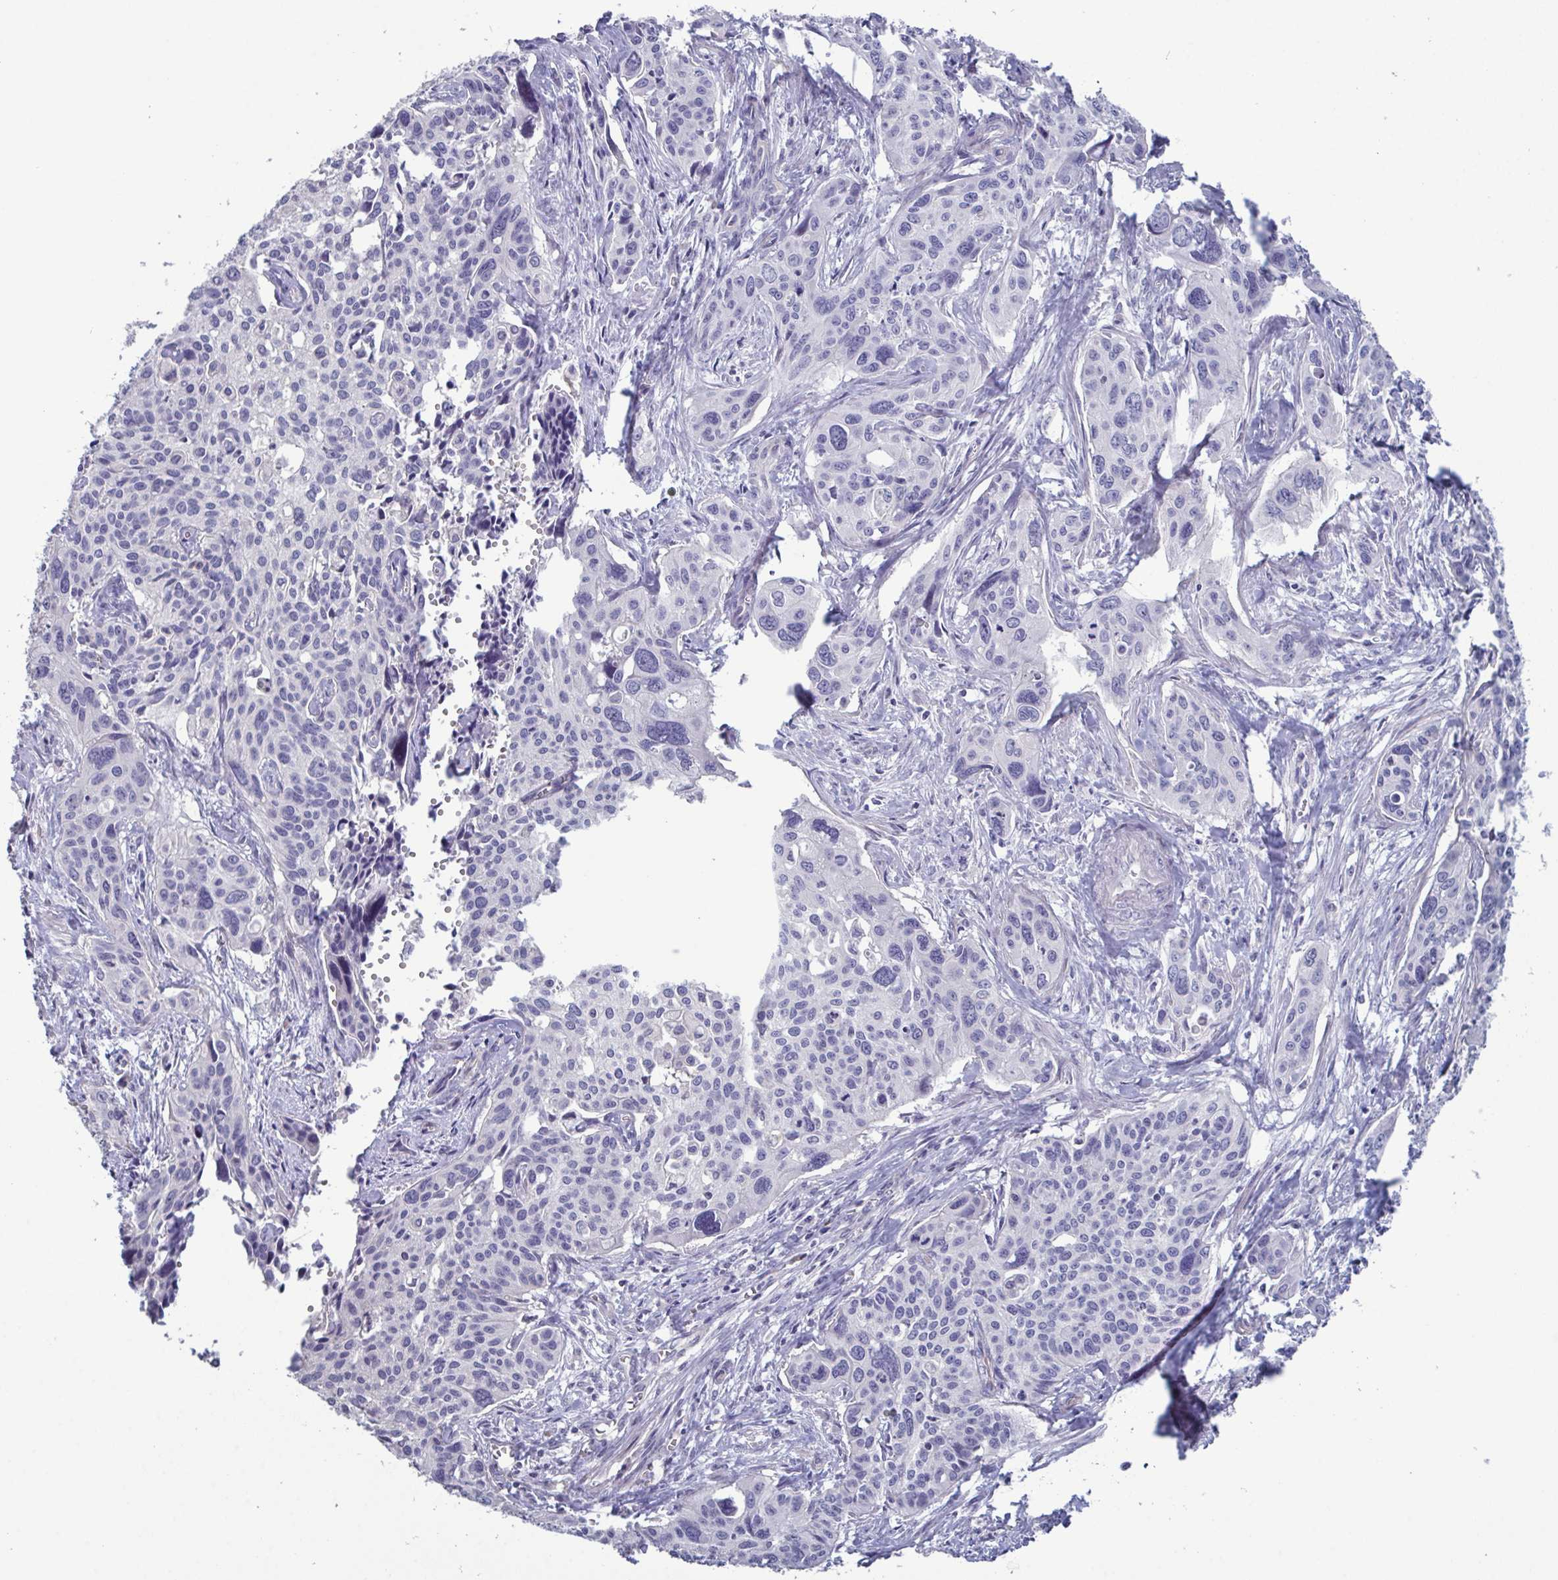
{"staining": {"intensity": "negative", "quantity": "none", "location": "none"}, "tissue": "cervical cancer", "cell_type": "Tumor cells", "image_type": "cancer", "snomed": [{"axis": "morphology", "description": "Squamous cell carcinoma, NOS"}, {"axis": "topography", "description": "Cervix"}], "caption": "Immunohistochemical staining of cervical cancer demonstrates no significant positivity in tumor cells. (DAB (3,3'-diaminobenzidine) immunohistochemistry visualized using brightfield microscopy, high magnification).", "gene": "GLDC", "patient": {"sex": "female", "age": 31}}